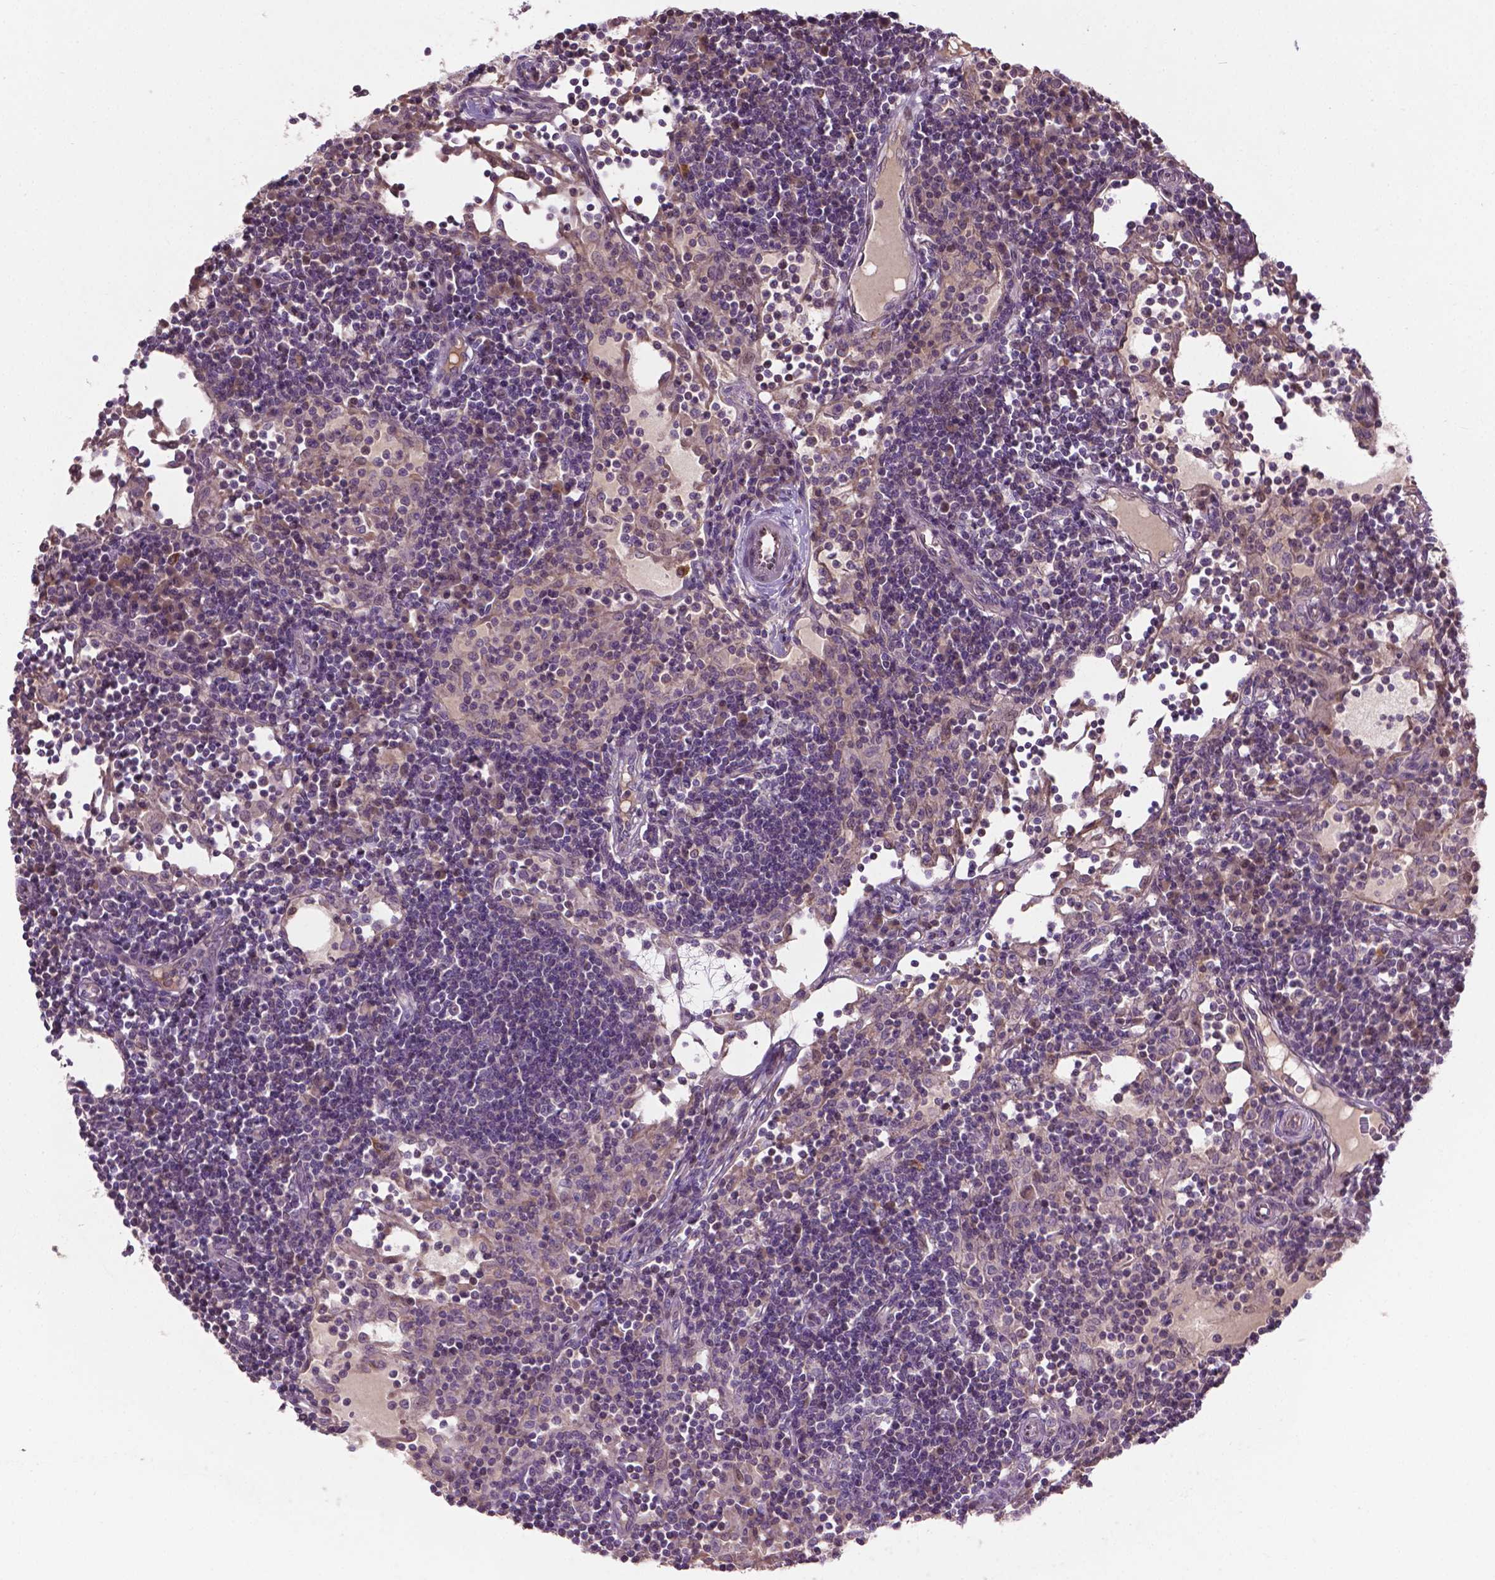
{"staining": {"intensity": "negative", "quantity": "none", "location": "none"}, "tissue": "lymph node", "cell_type": "Germinal center cells", "image_type": "normal", "snomed": [{"axis": "morphology", "description": "Normal tissue, NOS"}, {"axis": "topography", "description": "Lymph node"}], "caption": "High power microscopy photomicrograph of an IHC micrograph of unremarkable lymph node, revealing no significant expression in germinal center cells. (Stains: DAB (3,3'-diaminobenzidine) immunohistochemistry with hematoxylin counter stain, Microscopy: brightfield microscopy at high magnification).", "gene": "ENSG00000289700", "patient": {"sex": "female", "age": 72}}